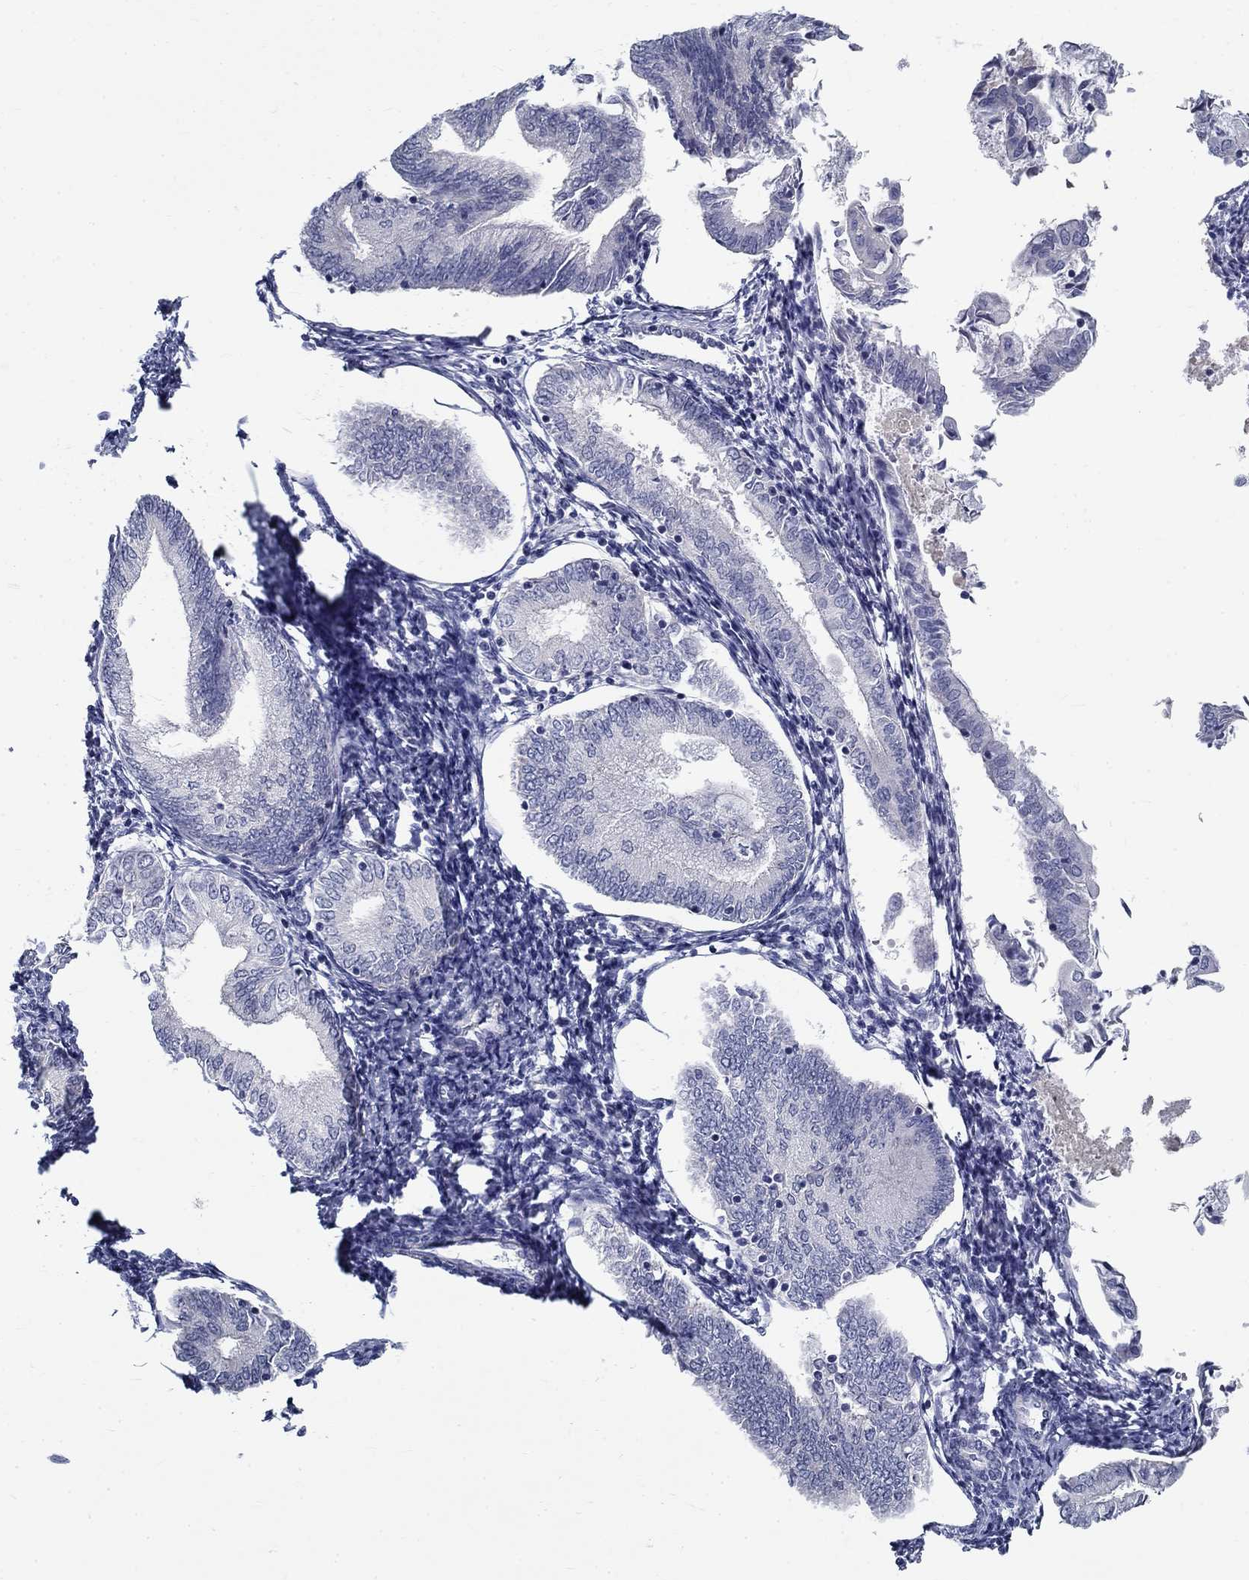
{"staining": {"intensity": "negative", "quantity": "none", "location": "none"}, "tissue": "endometrial cancer", "cell_type": "Tumor cells", "image_type": "cancer", "snomed": [{"axis": "morphology", "description": "Adenocarcinoma, NOS"}, {"axis": "topography", "description": "Endometrium"}], "caption": "The photomicrograph shows no significant staining in tumor cells of endometrial cancer.", "gene": "GUCA1A", "patient": {"sex": "female", "age": 55}}